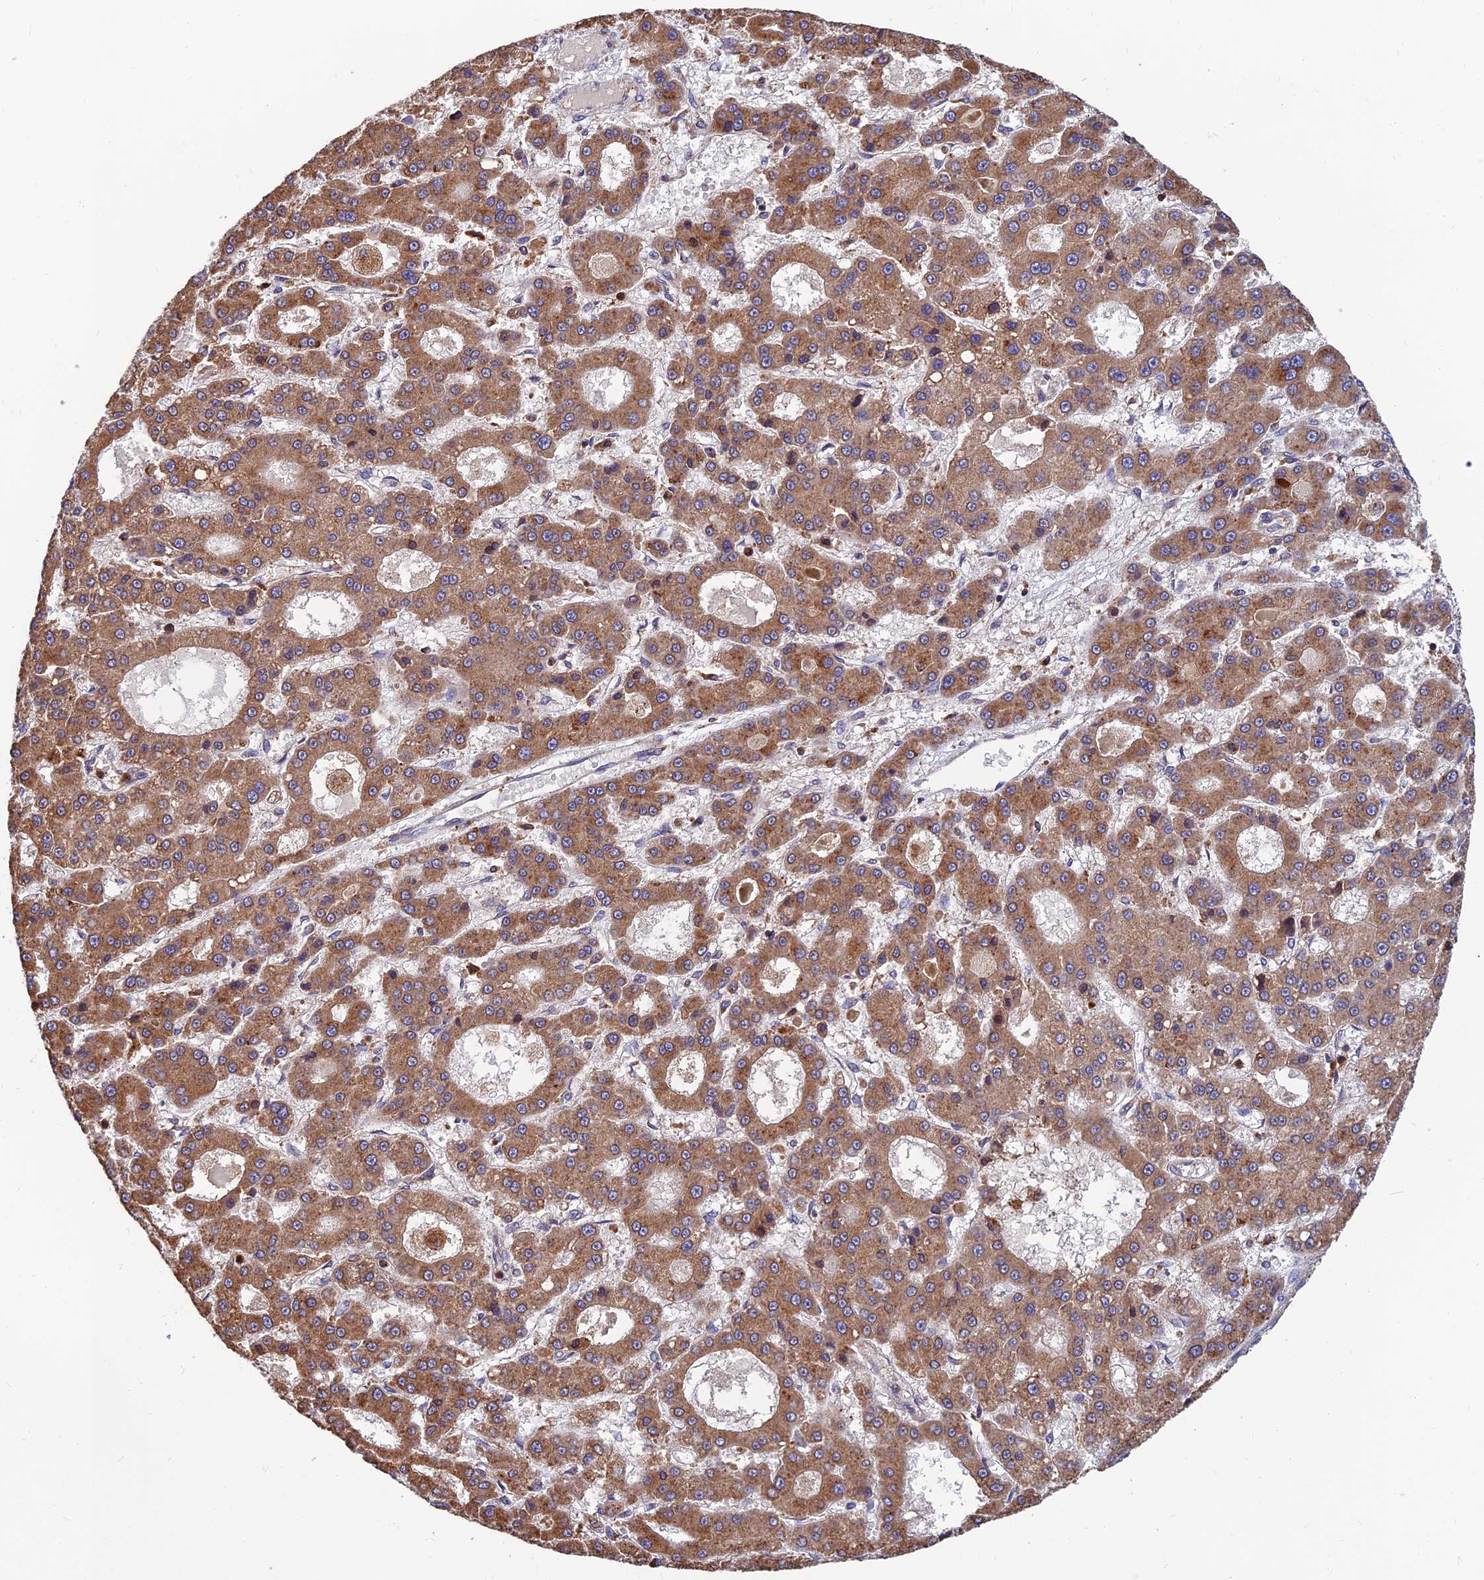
{"staining": {"intensity": "moderate", "quantity": ">75%", "location": "cytoplasmic/membranous"}, "tissue": "liver cancer", "cell_type": "Tumor cells", "image_type": "cancer", "snomed": [{"axis": "morphology", "description": "Carcinoma, Hepatocellular, NOS"}, {"axis": "topography", "description": "Liver"}], "caption": "The micrograph reveals immunohistochemical staining of liver cancer. There is moderate cytoplasmic/membranous expression is identified in approximately >75% of tumor cells. (Brightfield microscopy of DAB IHC at high magnification).", "gene": "UMAD1", "patient": {"sex": "male", "age": 70}}